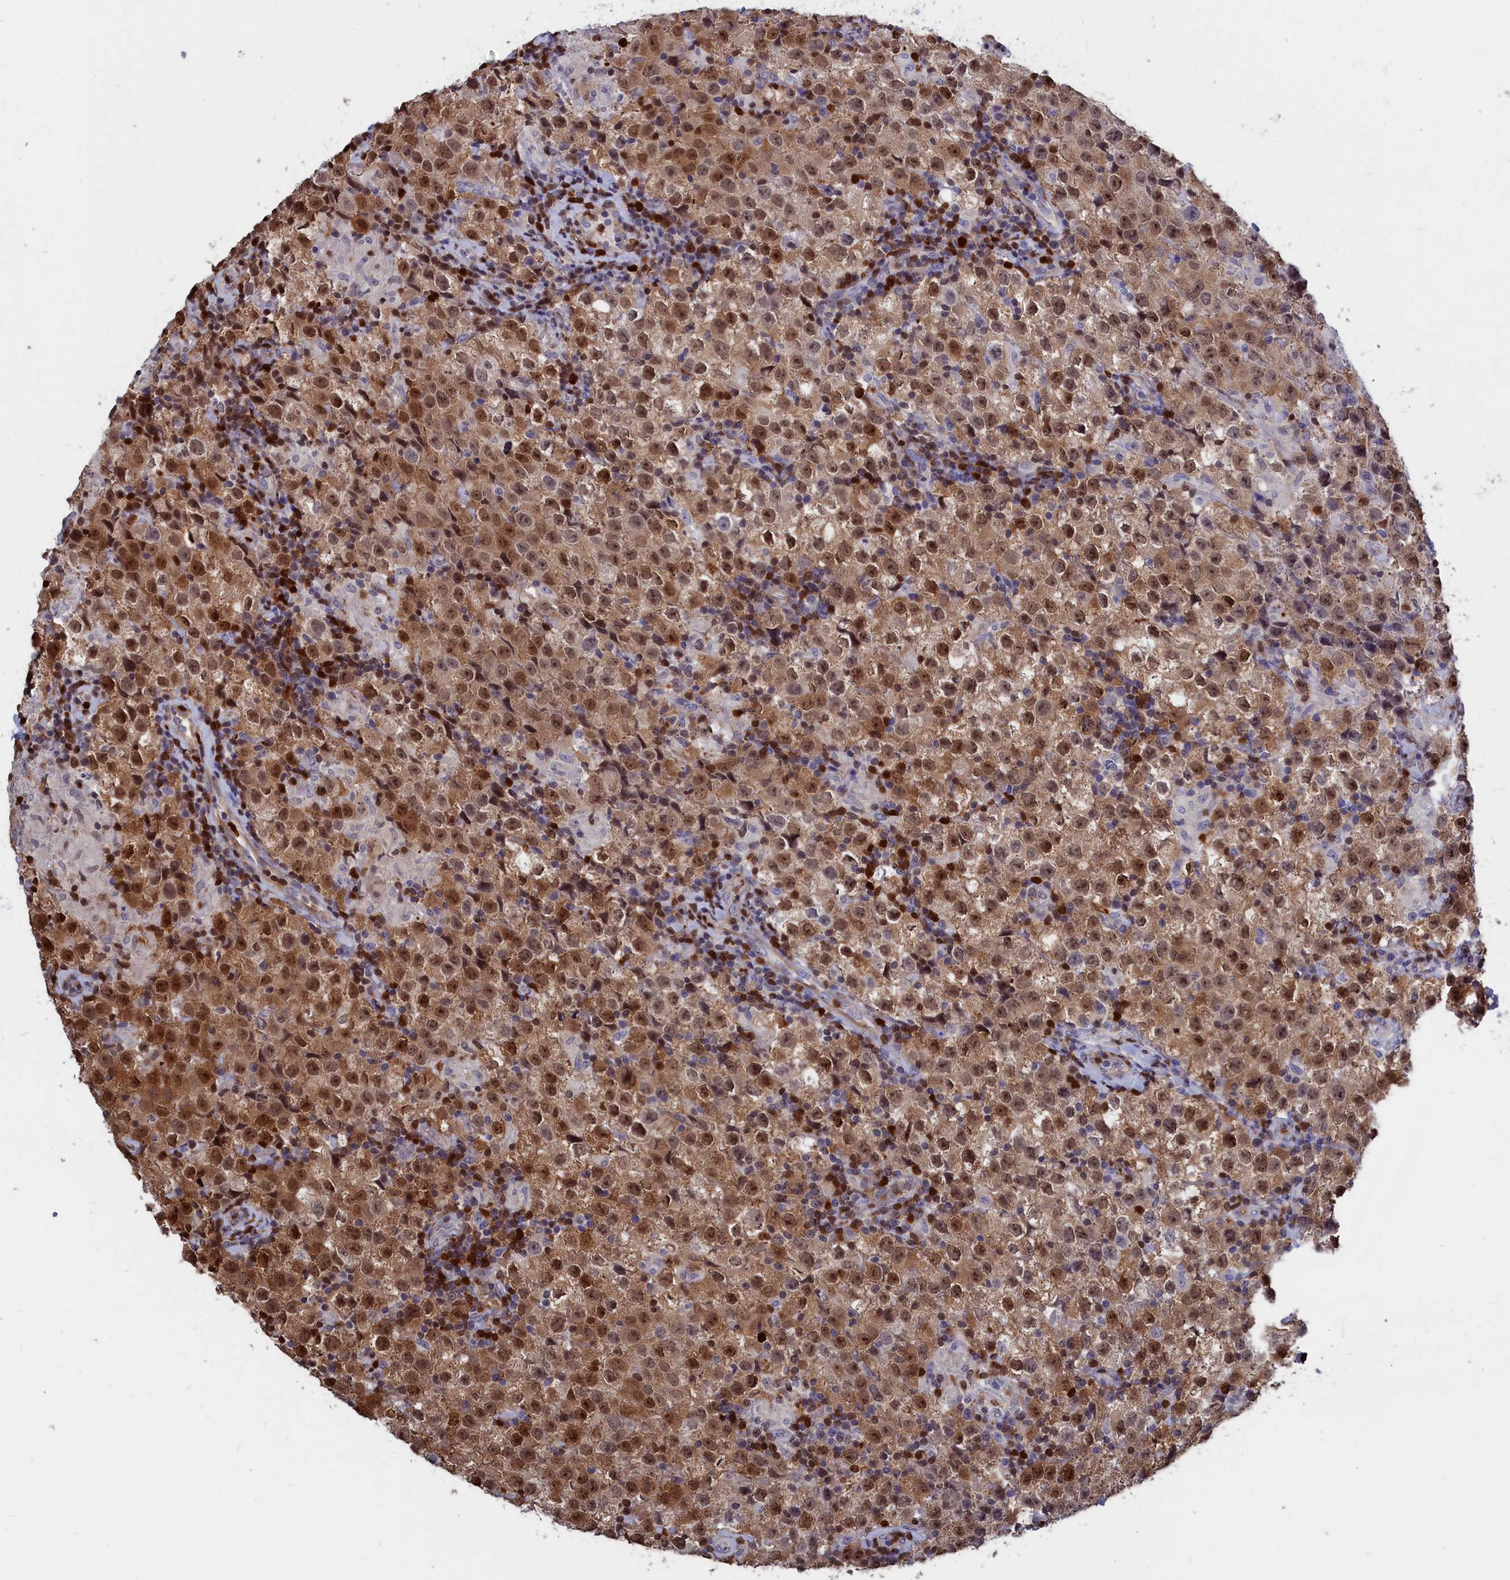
{"staining": {"intensity": "moderate", "quantity": ">75%", "location": "cytoplasmic/membranous,nuclear"}, "tissue": "testis cancer", "cell_type": "Tumor cells", "image_type": "cancer", "snomed": [{"axis": "morphology", "description": "Seminoma, NOS"}, {"axis": "morphology", "description": "Carcinoma, Embryonal, NOS"}, {"axis": "topography", "description": "Testis"}], "caption": "Immunohistochemical staining of testis cancer shows moderate cytoplasmic/membranous and nuclear protein positivity in approximately >75% of tumor cells.", "gene": "CRIP1", "patient": {"sex": "male", "age": 41}}